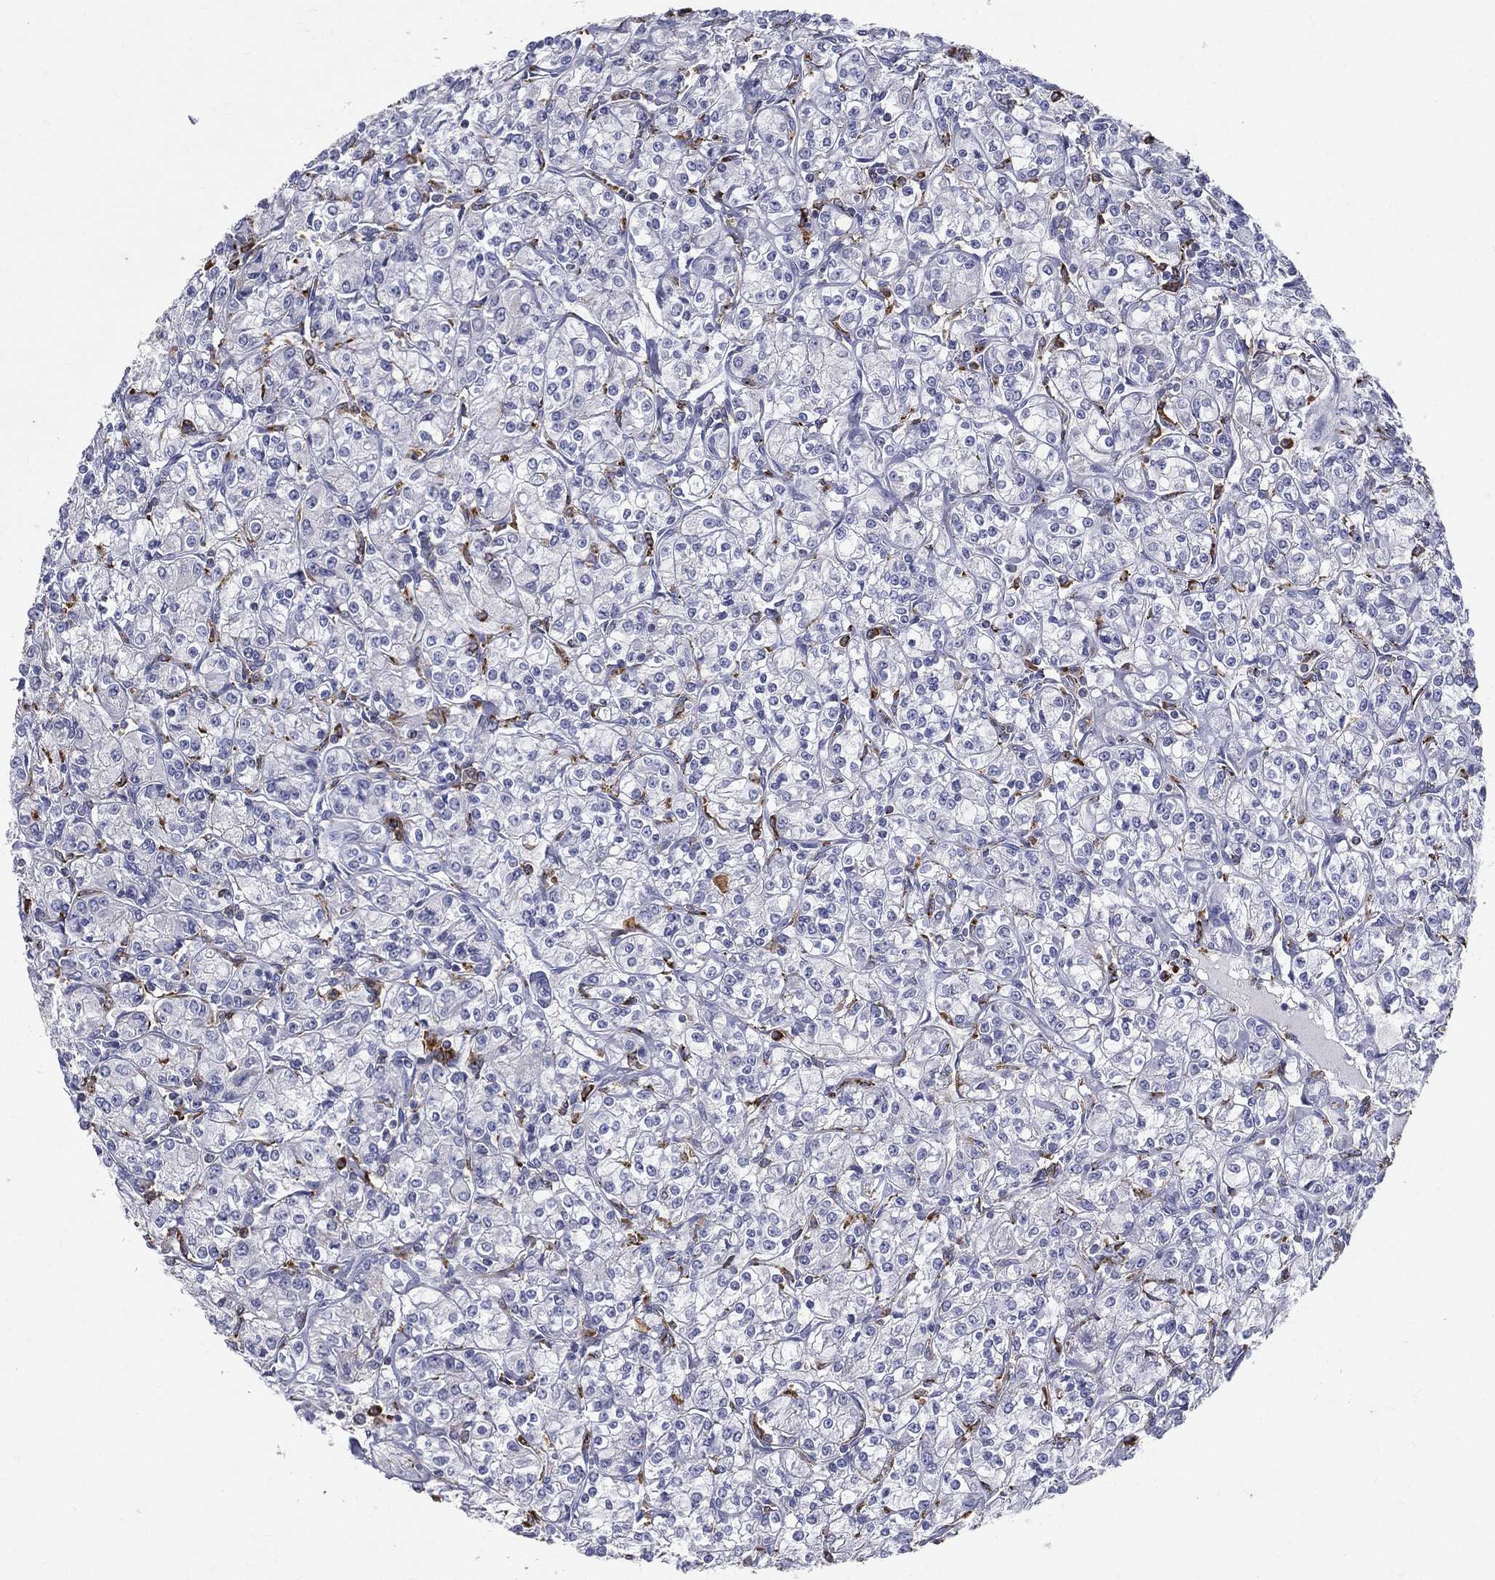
{"staining": {"intensity": "negative", "quantity": "none", "location": "none"}, "tissue": "renal cancer", "cell_type": "Tumor cells", "image_type": "cancer", "snomed": [{"axis": "morphology", "description": "Adenocarcinoma, NOS"}, {"axis": "topography", "description": "Kidney"}], "caption": "Protein analysis of renal cancer (adenocarcinoma) reveals no significant staining in tumor cells.", "gene": "EVI2B", "patient": {"sex": "male", "age": 77}}